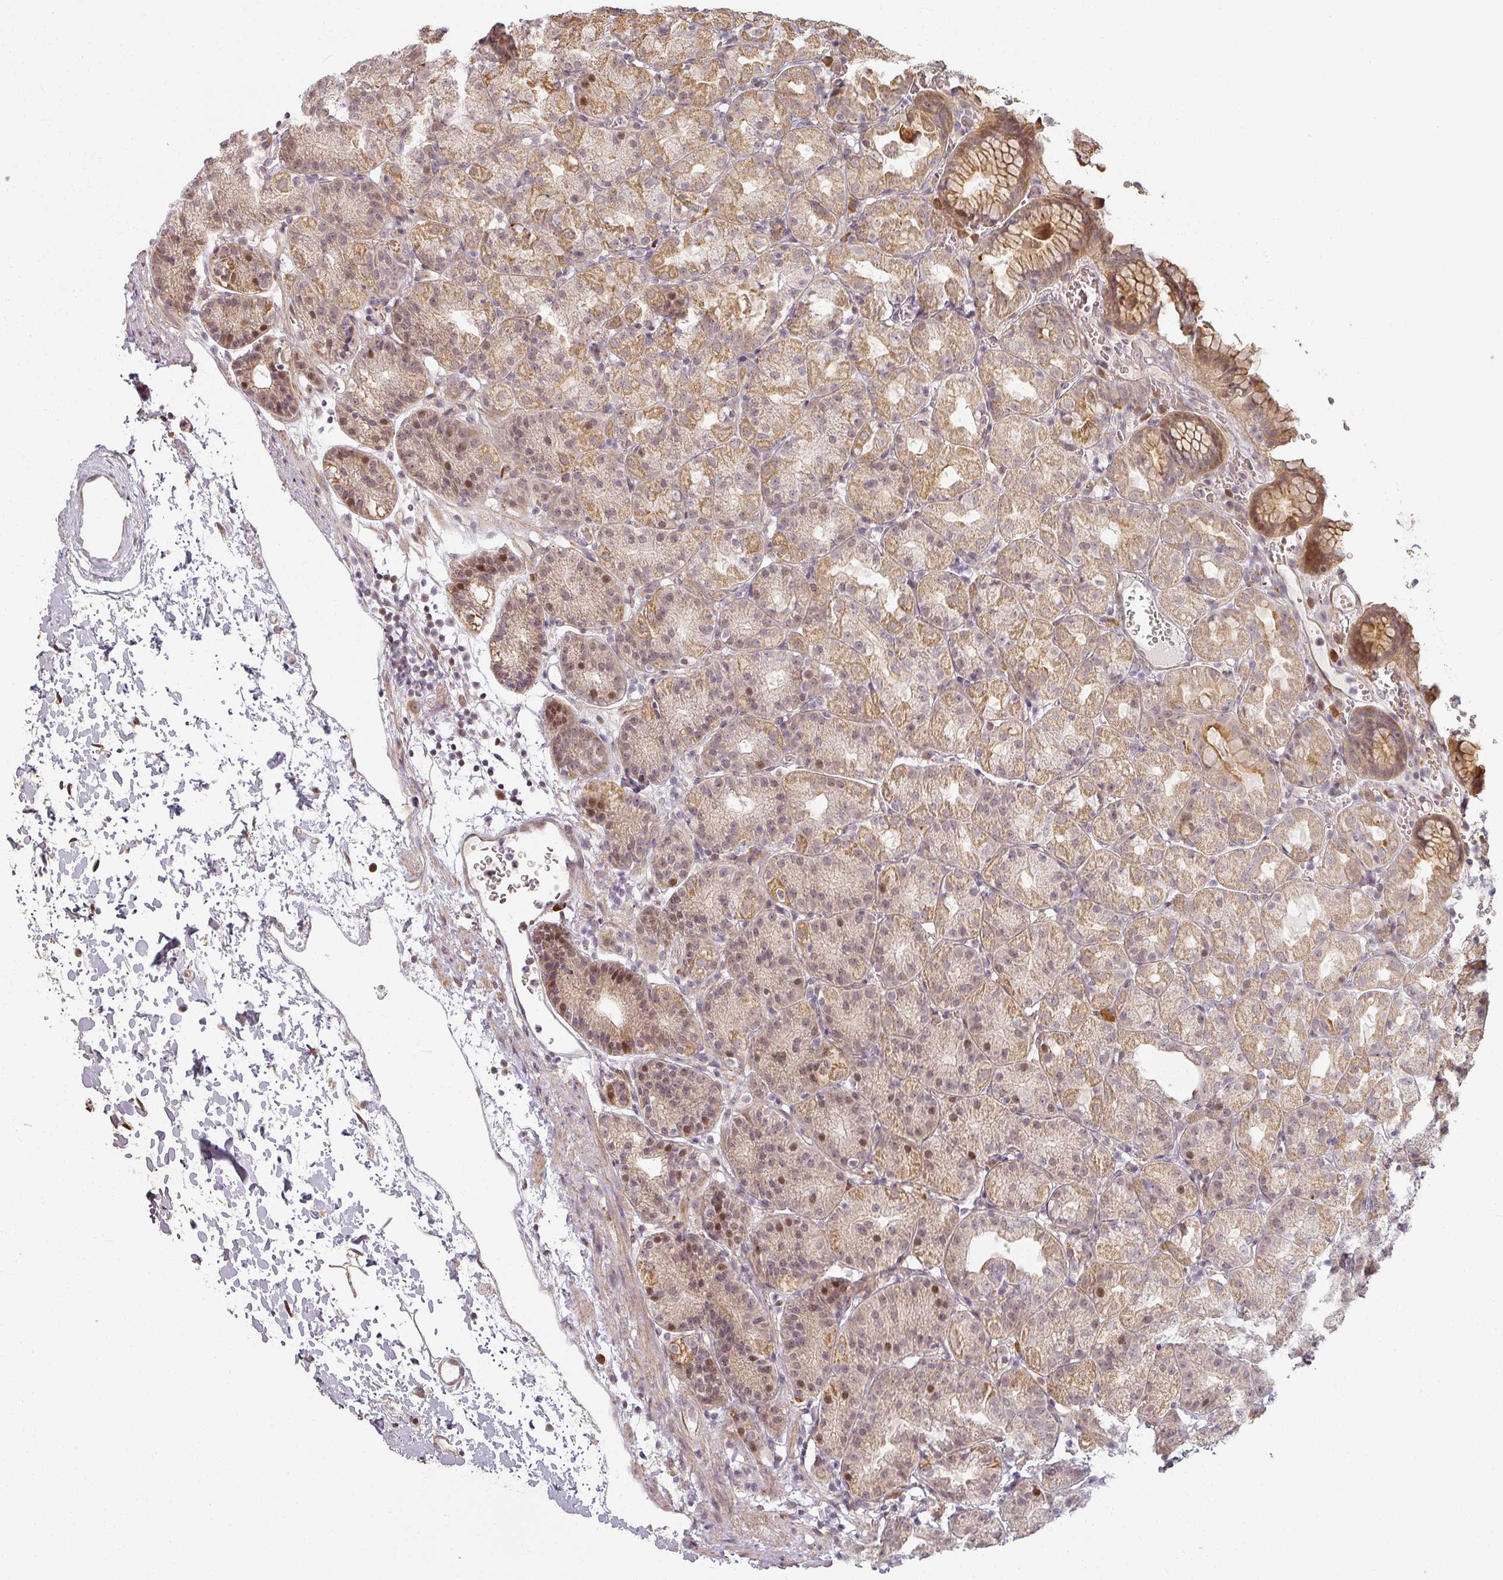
{"staining": {"intensity": "moderate", "quantity": ">75%", "location": "cytoplasmic/membranous,nuclear"}, "tissue": "stomach", "cell_type": "Glandular cells", "image_type": "normal", "snomed": [{"axis": "morphology", "description": "Normal tissue, NOS"}, {"axis": "topography", "description": "Stomach, upper"}], "caption": "IHC staining of normal stomach, which demonstrates medium levels of moderate cytoplasmic/membranous,nuclear staining in about >75% of glandular cells indicating moderate cytoplasmic/membranous,nuclear protein positivity. The staining was performed using DAB (brown) for protein detection and nuclei were counterstained in hematoxylin (blue).", "gene": "MED19", "patient": {"sex": "female", "age": 81}}